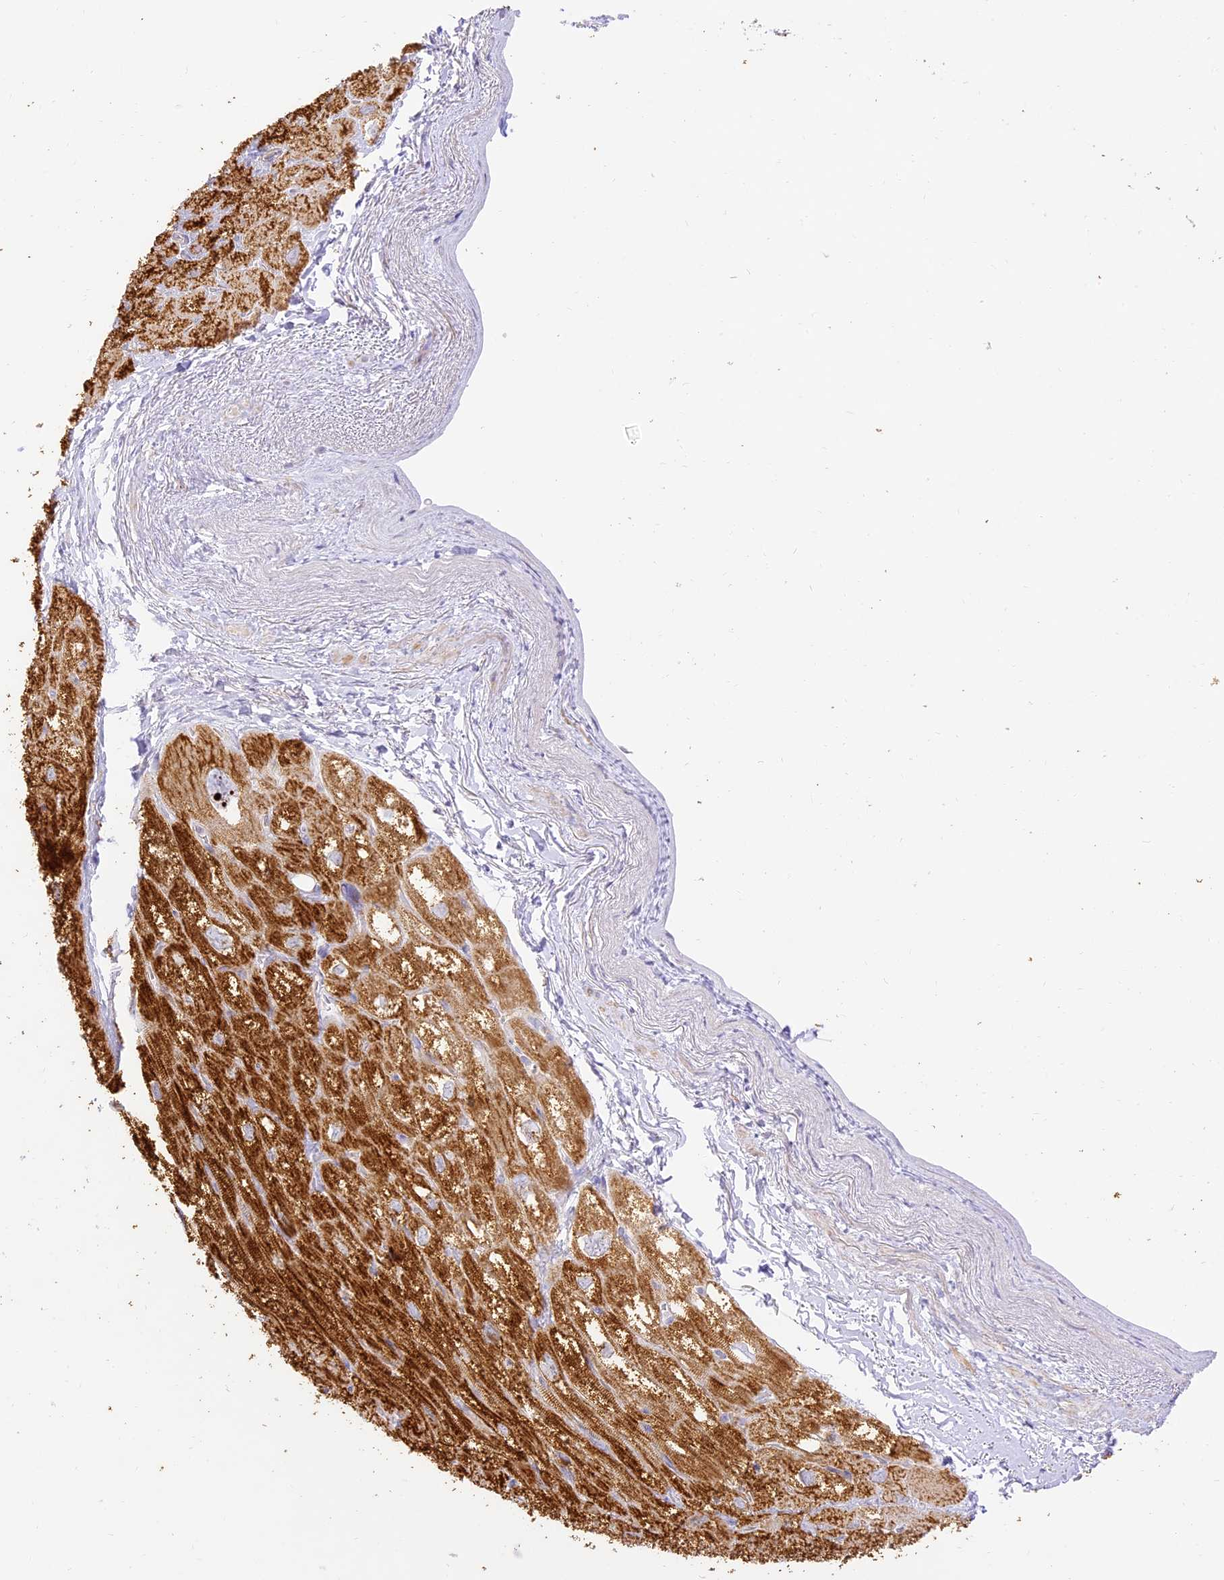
{"staining": {"intensity": "strong", "quantity": "25%-75%", "location": "cytoplasmic/membranous"}, "tissue": "heart muscle", "cell_type": "Cardiomyocytes", "image_type": "normal", "snomed": [{"axis": "morphology", "description": "Normal tissue, NOS"}, {"axis": "topography", "description": "Heart"}], "caption": "DAB immunohistochemical staining of normal heart muscle shows strong cytoplasmic/membranous protein expression in approximately 25%-75% of cardiomyocytes. (brown staining indicates protein expression, while blue staining denotes nuclei).", "gene": "LRRC15", "patient": {"sex": "male", "age": 50}}